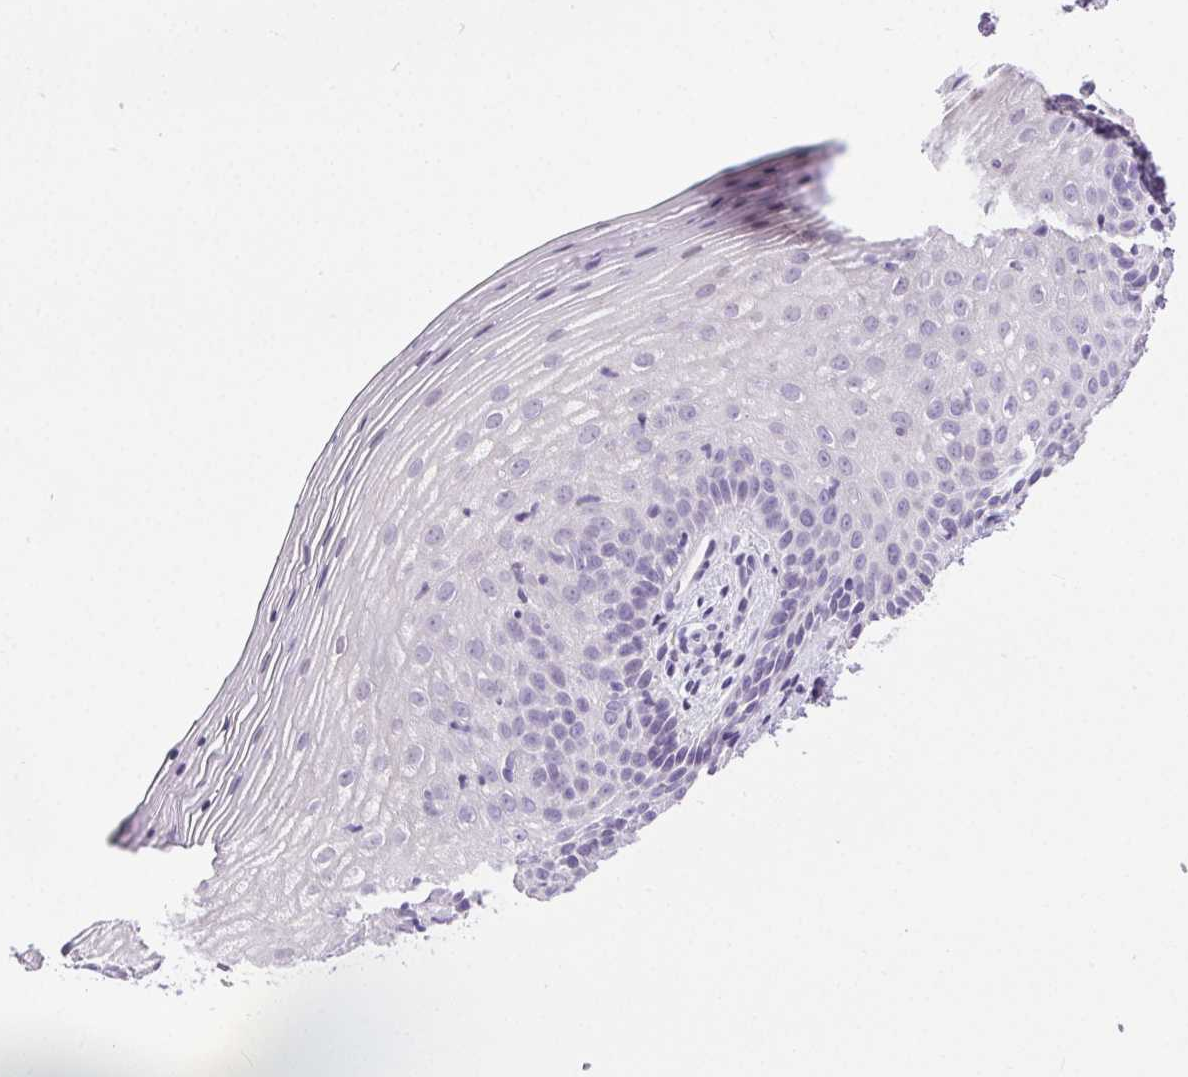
{"staining": {"intensity": "negative", "quantity": "none", "location": "none"}, "tissue": "vagina", "cell_type": "Squamous epithelial cells", "image_type": "normal", "snomed": [{"axis": "morphology", "description": "Normal tissue, NOS"}, {"axis": "topography", "description": "Vagina"}], "caption": "Immunohistochemistry micrograph of benign vagina: human vagina stained with DAB (3,3'-diaminobenzidine) reveals no significant protein staining in squamous epithelial cells. (DAB immunohistochemistry (IHC), high magnification).", "gene": "C20orf85", "patient": {"sex": "female", "age": 45}}